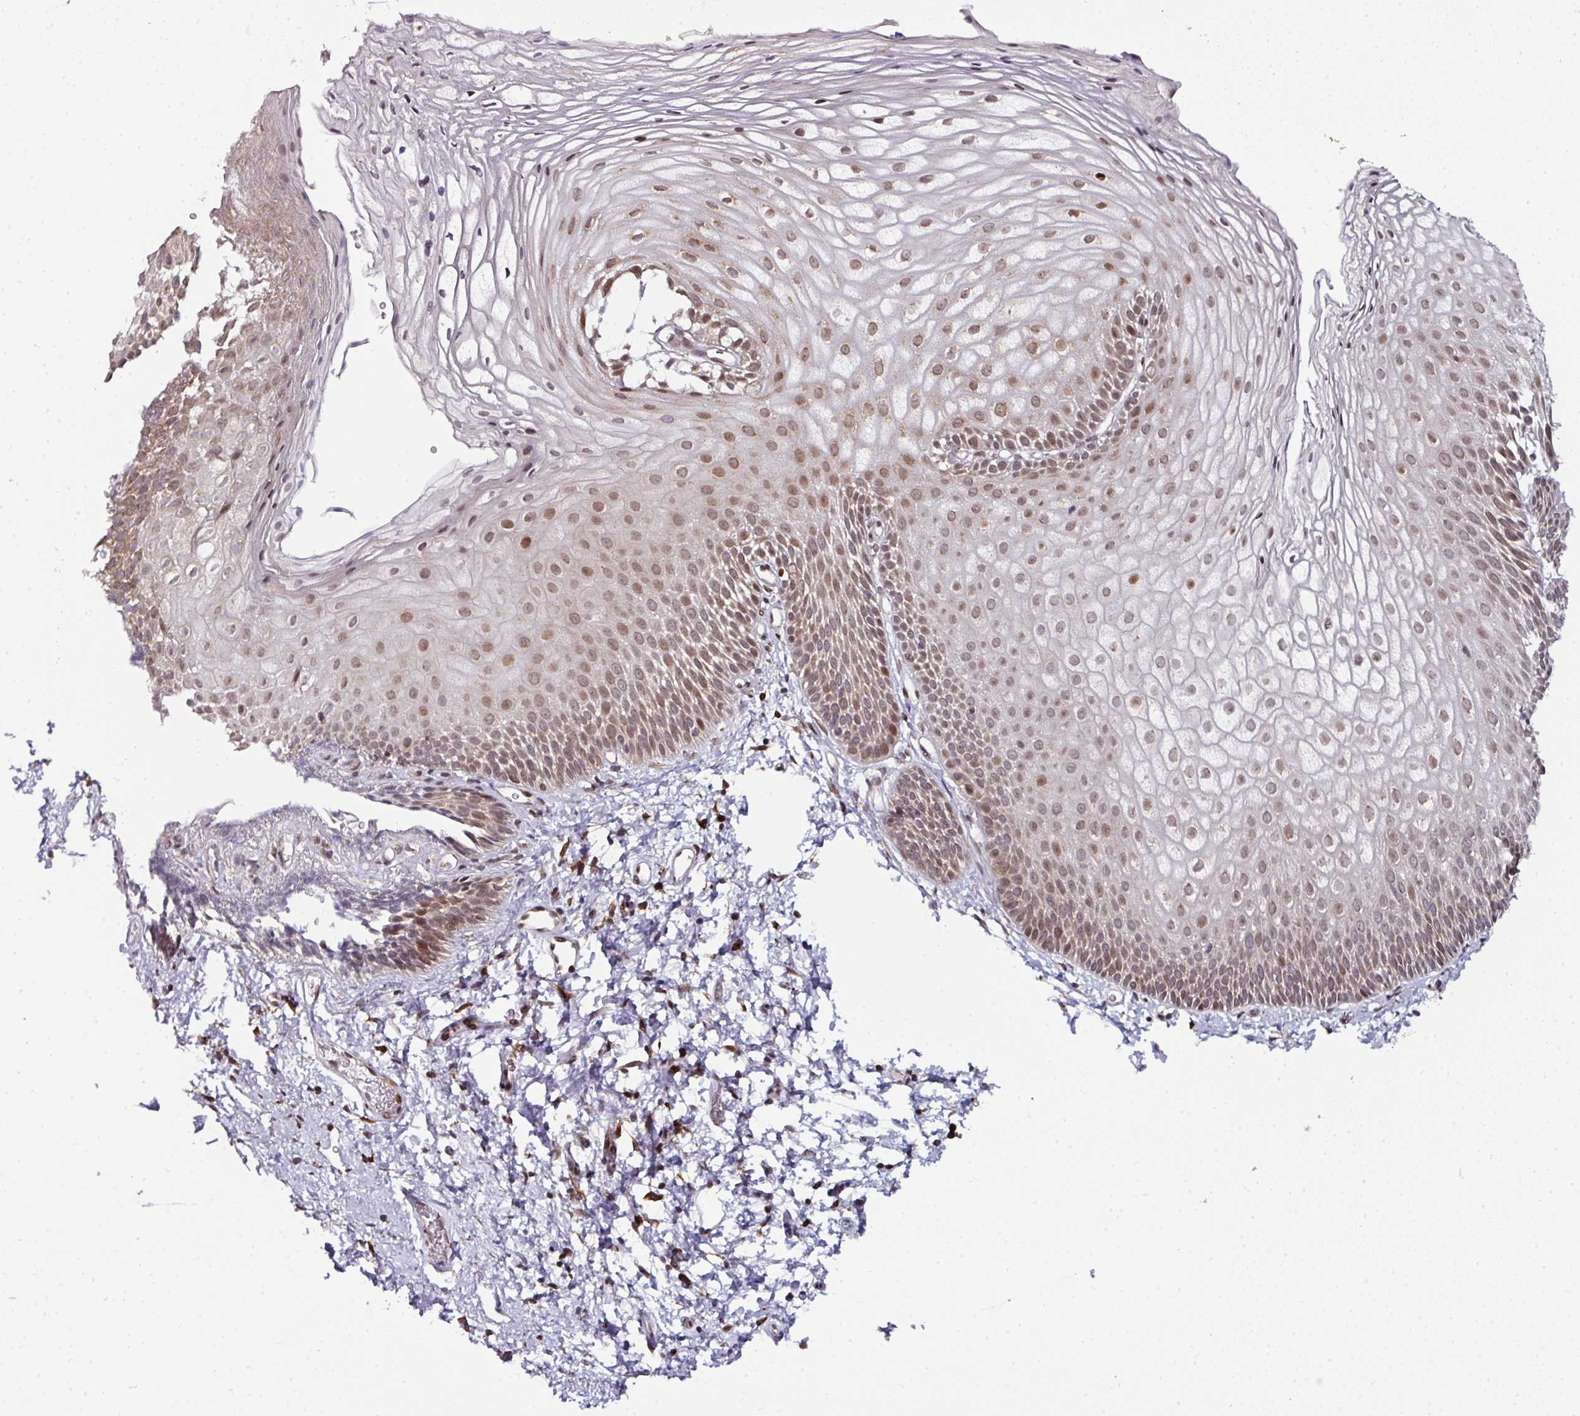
{"staining": {"intensity": "moderate", "quantity": "25%-75%", "location": "nuclear"}, "tissue": "skin", "cell_type": "Epidermal cells", "image_type": "normal", "snomed": [{"axis": "morphology", "description": "Normal tissue, NOS"}, {"axis": "topography", "description": "Anal"}], "caption": "High-magnification brightfield microscopy of normal skin stained with DAB (brown) and counterstained with hematoxylin (blue). epidermal cells exhibit moderate nuclear staining is appreciated in about25%-75% of cells.", "gene": "APOLD1", "patient": {"sex": "female", "age": 40}}